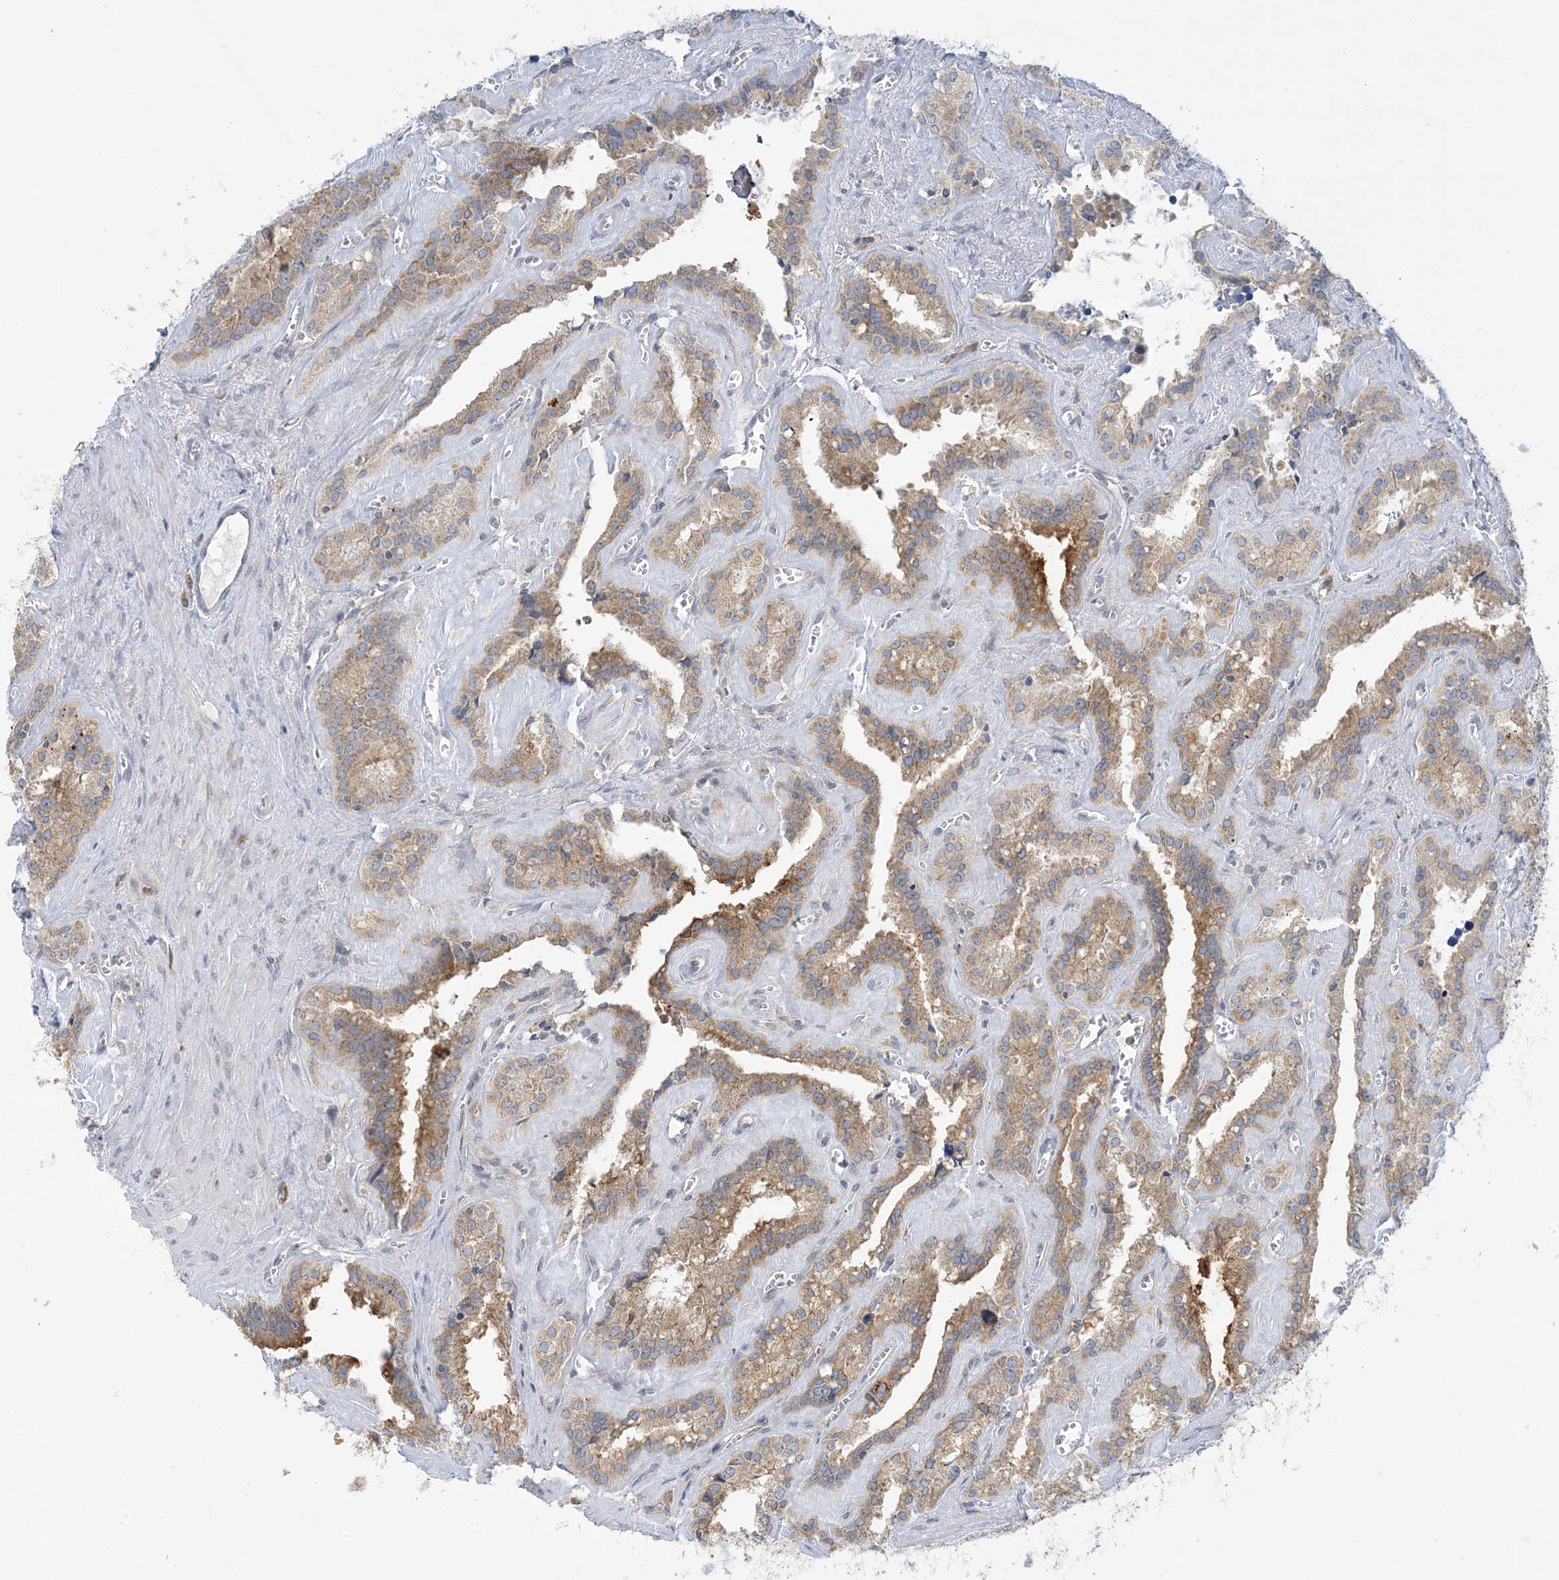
{"staining": {"intensity": "moderate", "quantity": ">75%", "location": "cytoplasmic/membranous"}, "tissue": "seminal vesicle", "cell_type": "Glandular cells", "image_type": "normal", "snomed": [{"axis": "morphology", "description": "Normal tissue, NOS"}, {"axis": "topography", "description": "Prostate"}, {"axis": "topography", "description": "Seminal veicle"}], "caption": "An image of human seminal vesicle stained for a protein reveals moderate cytoplasmic/membranous brown staining in glandular cells.", "gene": "RPP40", "patient": {"sex": "male", "age": 59}}